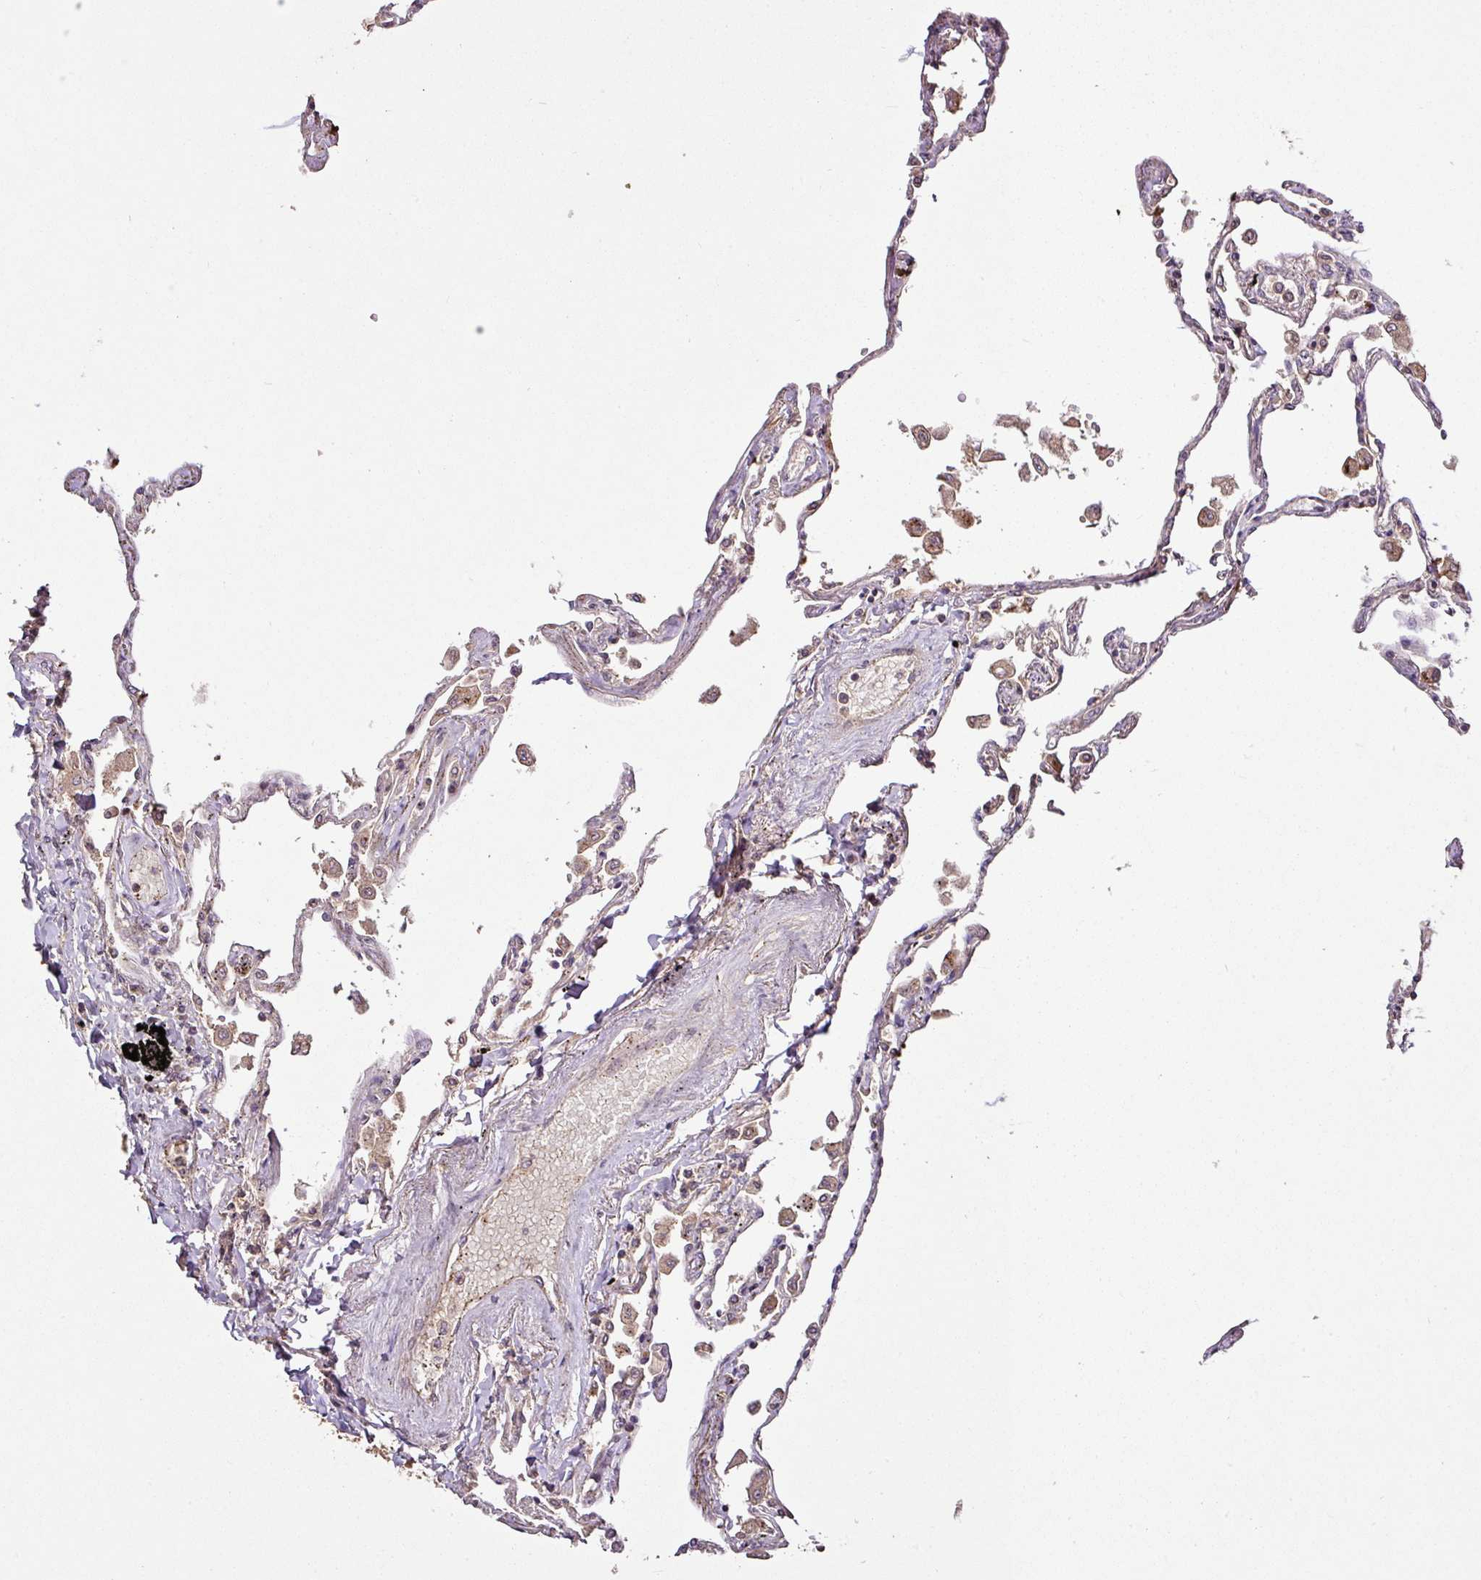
{"staining": {"intensity": "moderate", "quantity": "<25%", "location": "cytoplasmic/membranous"}, "tissue": "lung", "cell_type": "Alveolar cells", "image_type": "normal", "snomed": [{"axis": "morphology", "description": "Normal tissue, NOS"}, {"axis": "topography", "description": "Lung"}], "caption": "IHC (DAB (3,3'-diaminobenzidine)) staining of unremarkable human lung shows moderate cytoplasmic/membranous protein staining in approximately <25% of alveolar cells. The protein is stained brown, and the nuclei are stained in blue (DAB IHC with brightfield microscopy, high magnification).", "gene": "FAIM", "patient": {"sex": "female", "age": 67}}